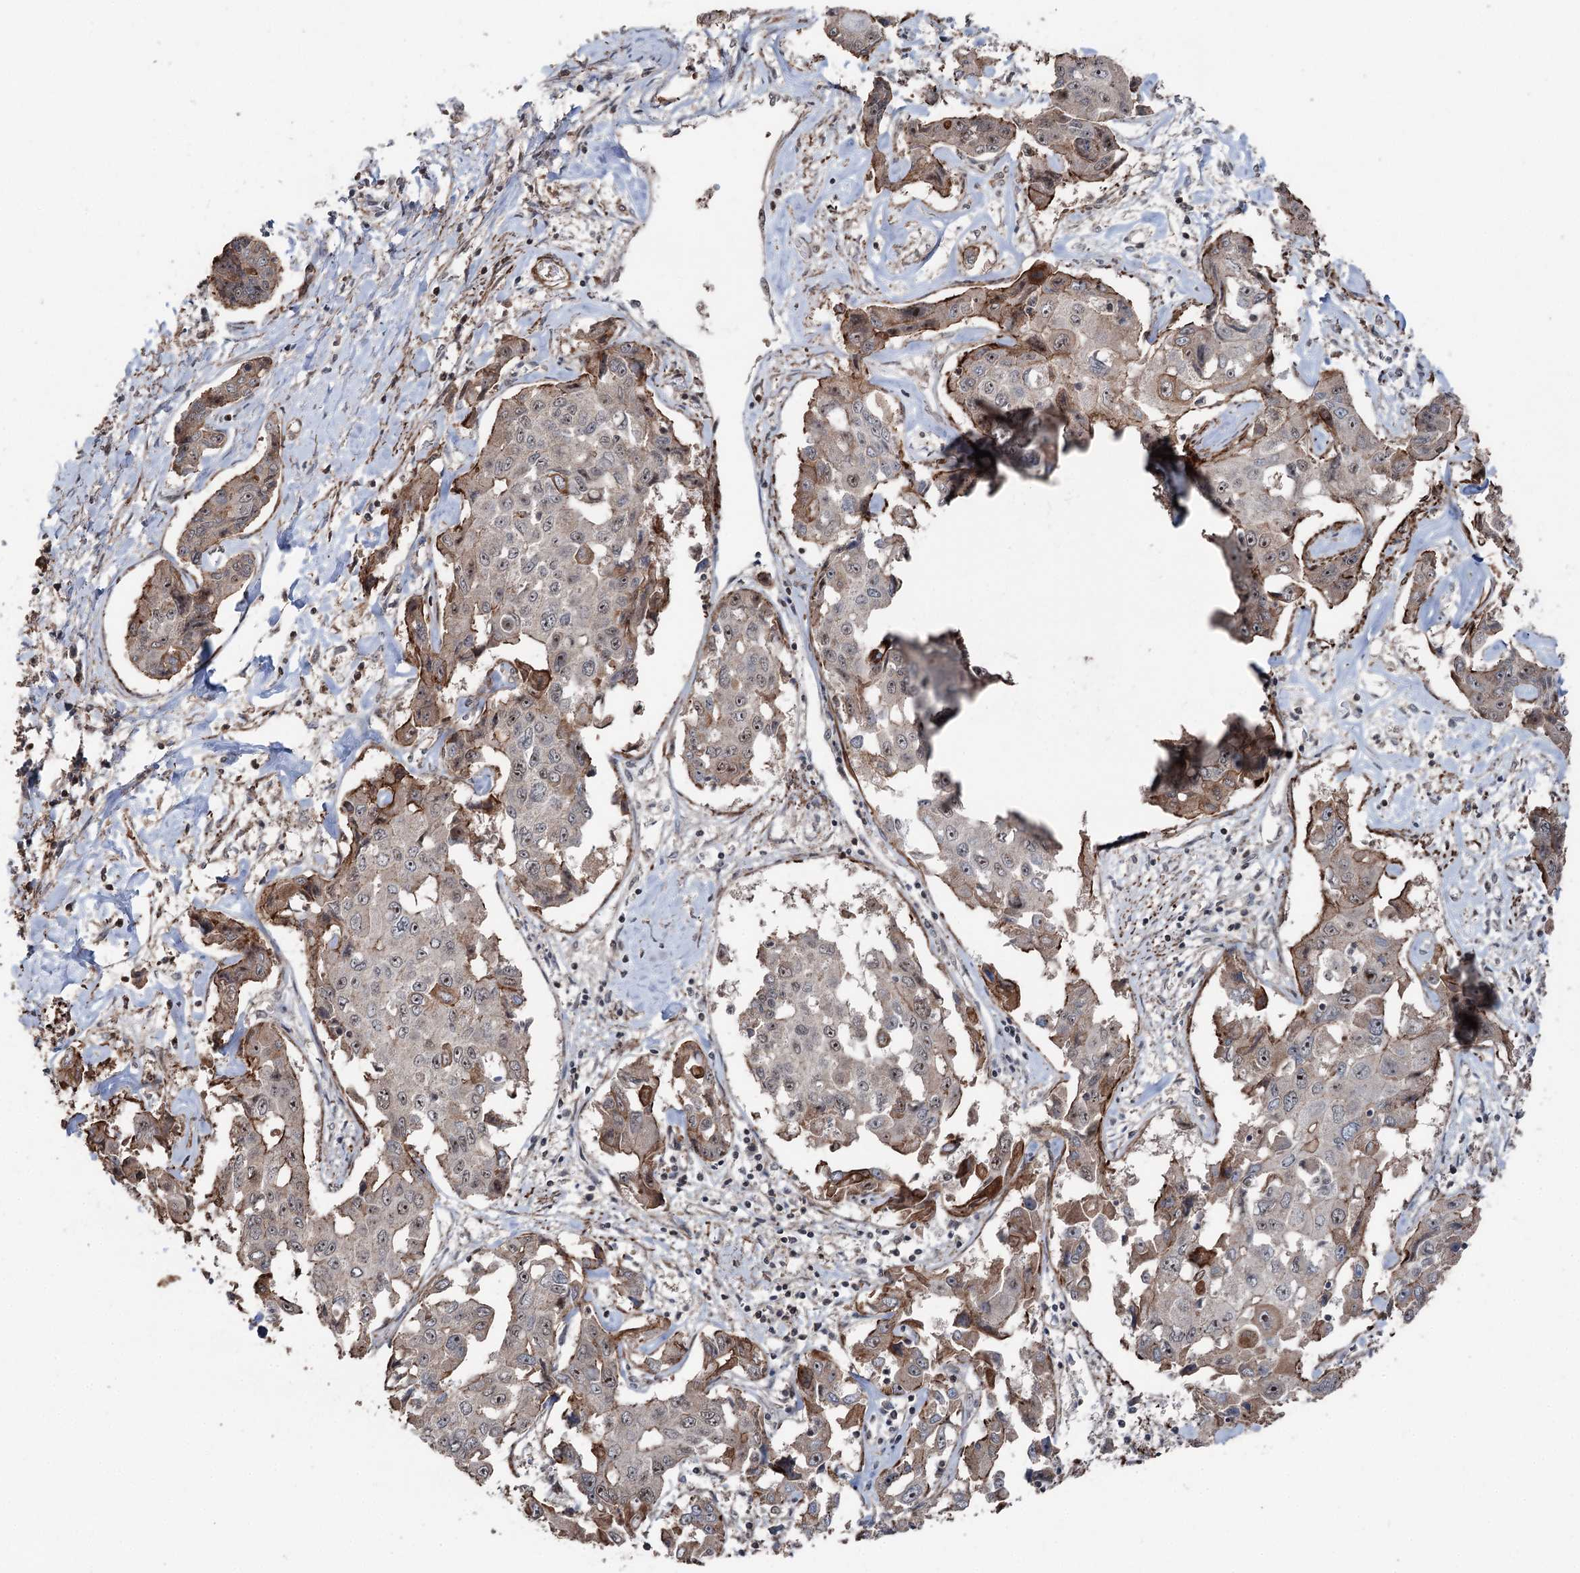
{"staining": {"intensity": "moderate", "quantity": "25%-75%", "location": "cytoplasmic/membranous,nuclear"}, "tissue": "liver cancer", "cell_type": "Tumor cells", "image_type": "cancer", "snomed": [{"axis": "morphology", "description": "Cholangiocarcinoma"}, {"axis": "topography", "description": "Liver"}], "caption": "A histopathology image of cholangiocarcinoma (liver) stained for a protein shows moderate cytoplasmic/membranous and nuclear brown staining in tumor cells.", "gene": "CCDC82", "patient": {"sex": "male", "age": 59}}